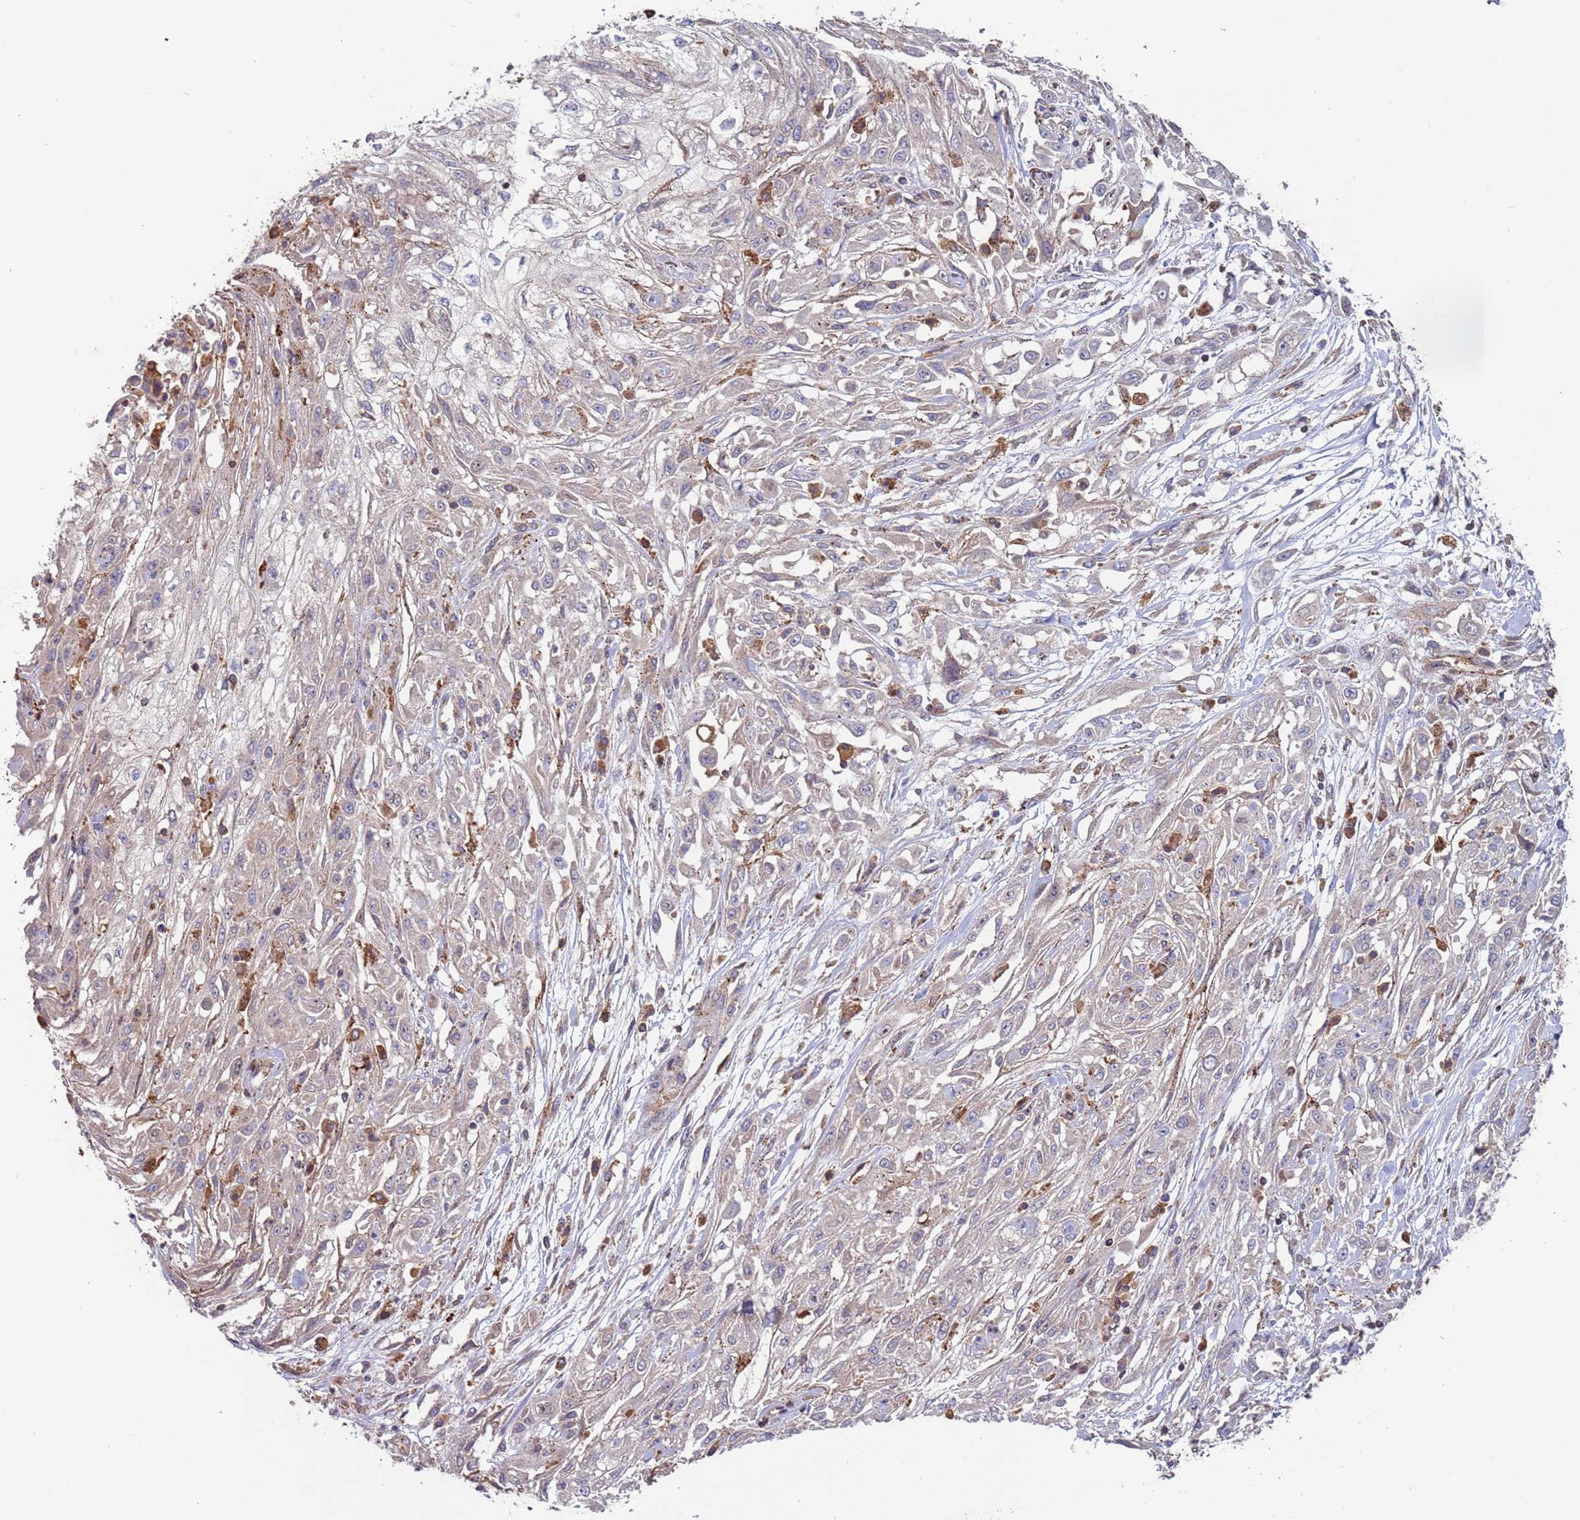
{"staining": {"intensity": "weak", "quantity": "<25%", "location": "cytoplasmic/membranous"}, "tissue": "skin cancer", "cell_type": "Tumor cells", "image_type": "cancer", "snomed": [{"axis": "morphology", "description": "Squamous cell carcinoma, NOS"}, {"axis": "morphology", "description": "Squamous cell carcinoma, metastatic, NOS"}, {"axis": "topography", "description": "Skin"}, {"axis": "topography", "description": "Lymph node"}], "caption": "DAB (3,3'-diaminobenzidine) immunohistochemical staining of skin squamous cell carcinoma reveals no significant positivity in tumor cells.", "gene": "MALRD1", "patient": {"sex": "male", "age": 75}}